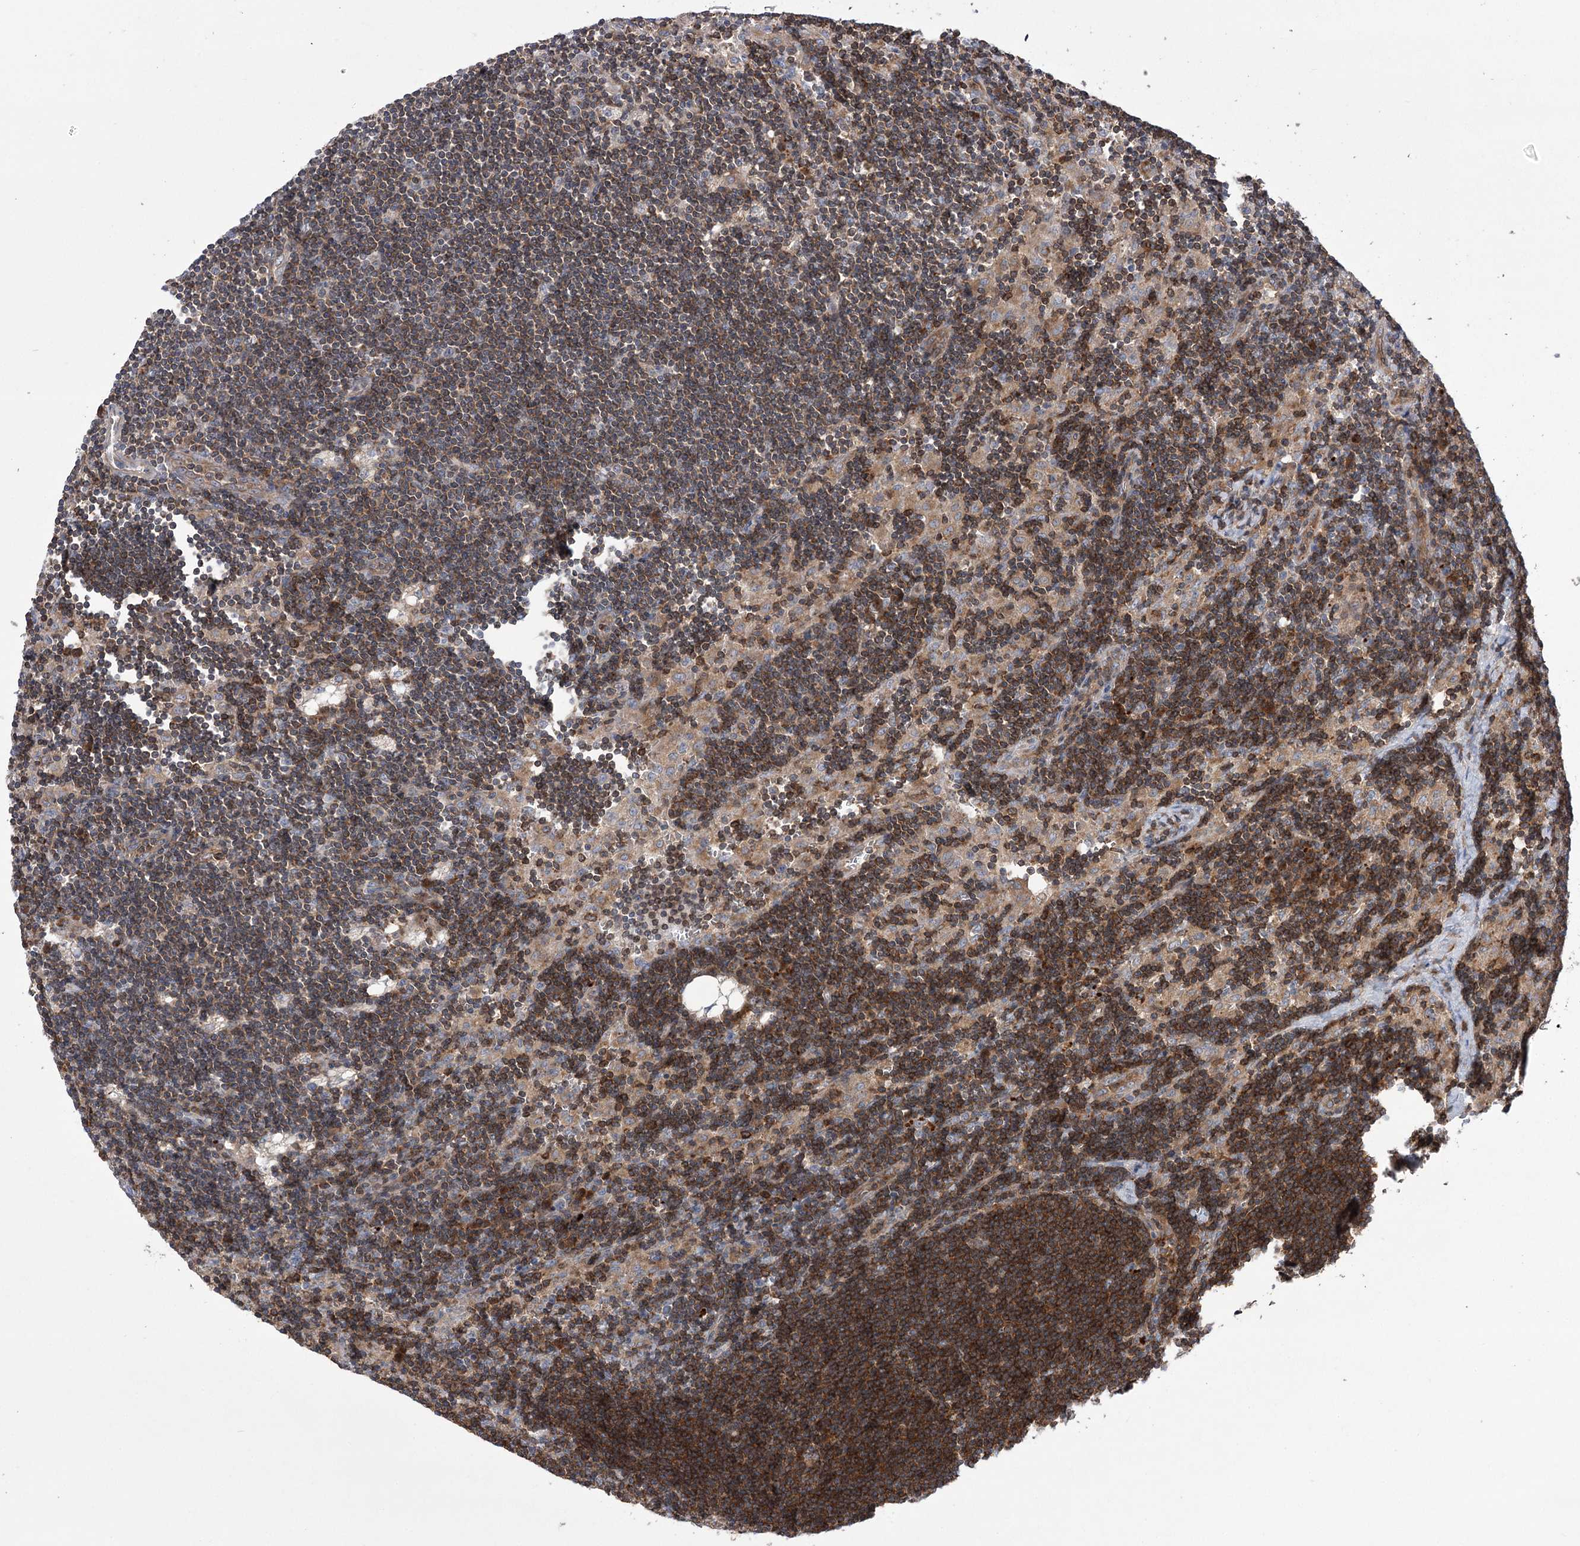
{"staining": {"intensity": "negative", "quantity": "none", "location": "none"}, "tissue": "lymph node", "cell_type": "Germinal center cells", "image_type": "normal", "snomed": [{"axis": "morphology", "description": "Normal tissue, NOS"}, {"axis": "topography", "description": "Lymph node"}], "caption": "Lymph node stained for a protein using IHC reveals no staining germinal center cells.", "gene": "VPS37B", "patient": {"sex": "male", "age": 24}}